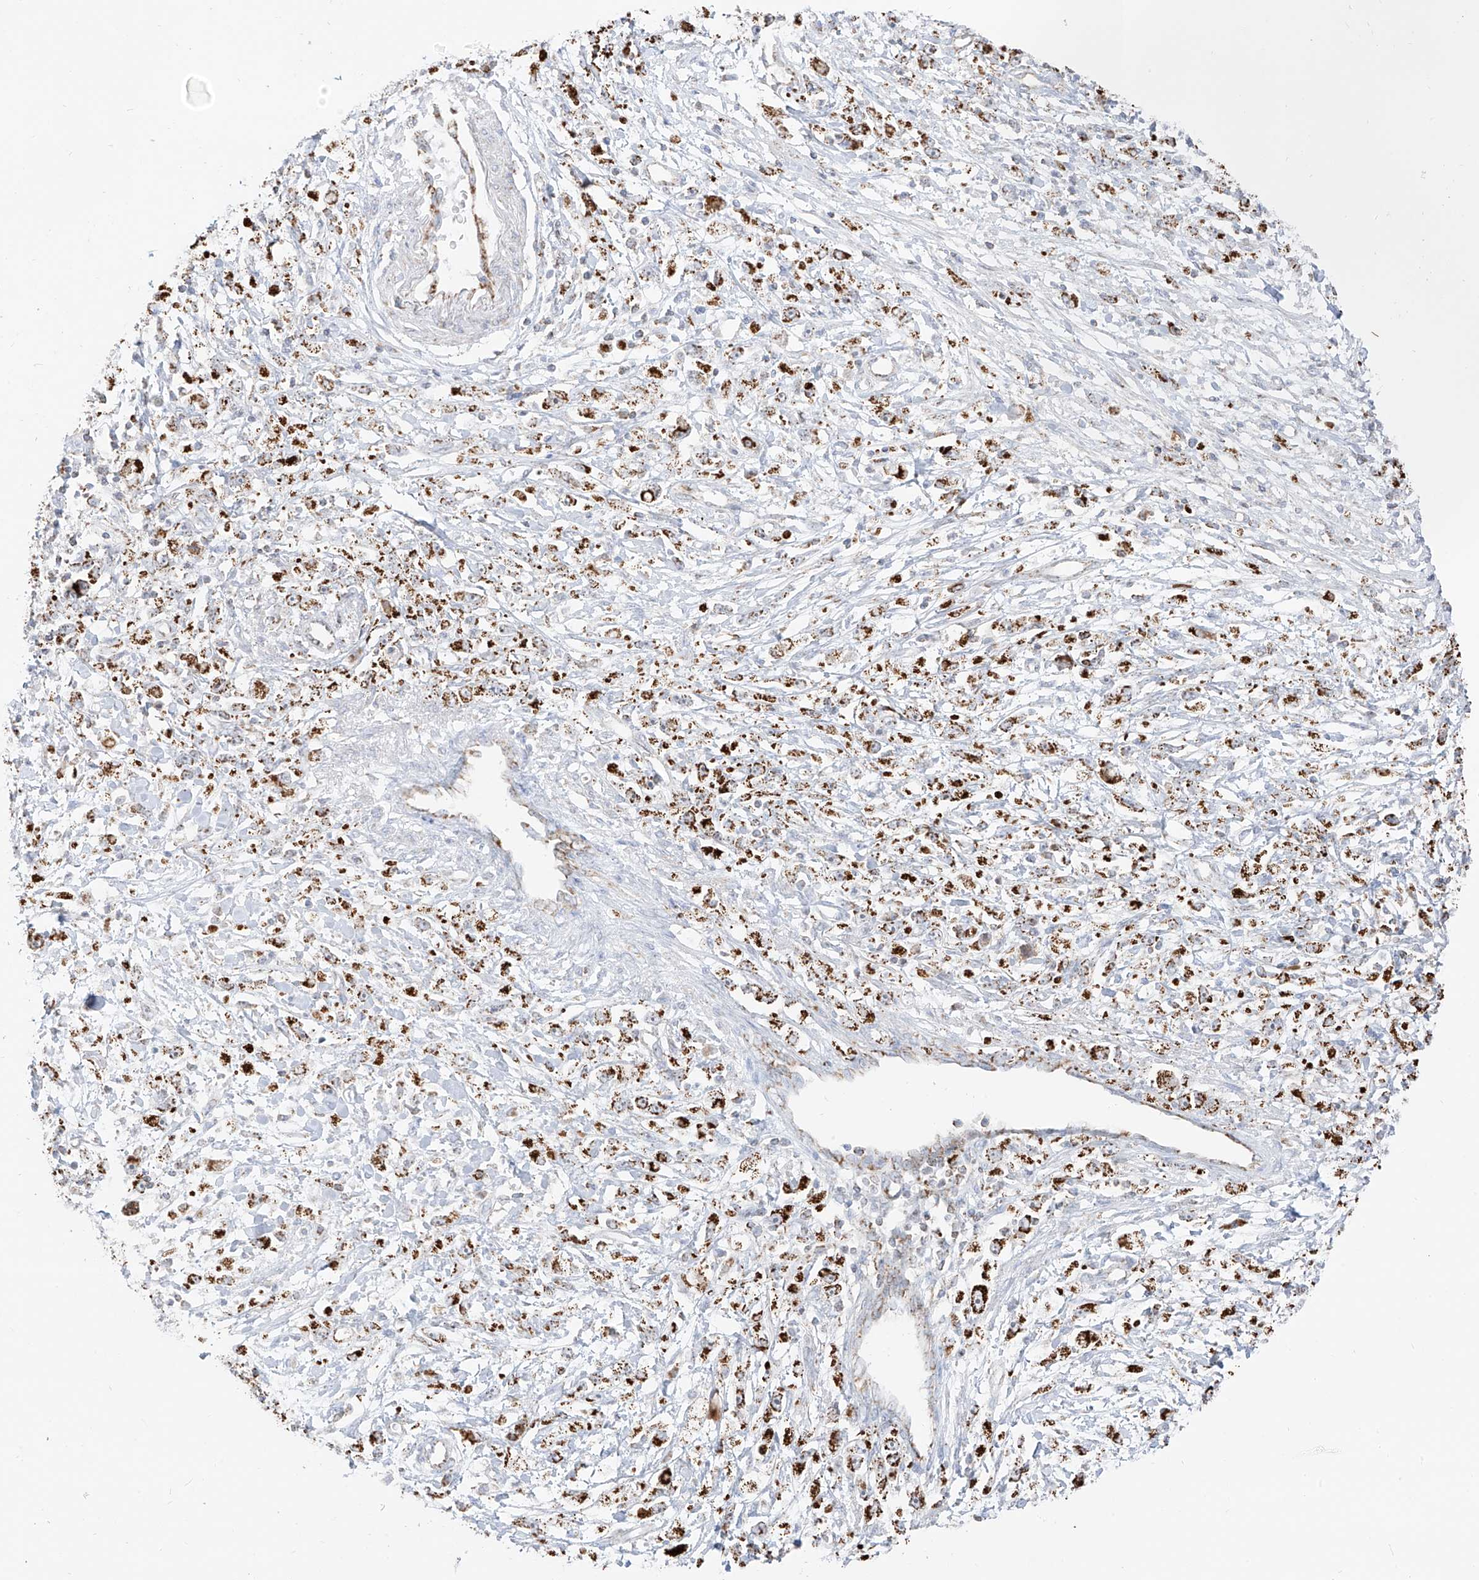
{"staining": {"intensity": "strong", "quantity": ">75%", "location": "cytoplasmic/membranous"}, "tissue": "stomach cancer", "cell_type": "Tumor cells", "image_type": "cancer", "snomed": [{"axis": "morphology", "description": "Adenocarcinoma, NOS"}, {"axis": "topography", "description": "Stomach"}], "caption": "Protein expression analysis of human stomach cancer (adenocarcinoma) reveals strong cytoplasmic/membranous staining in approximately >75% of tumor cells.", "gene": "ETHE1", "patient": {"sex": "female", "age": 59}}